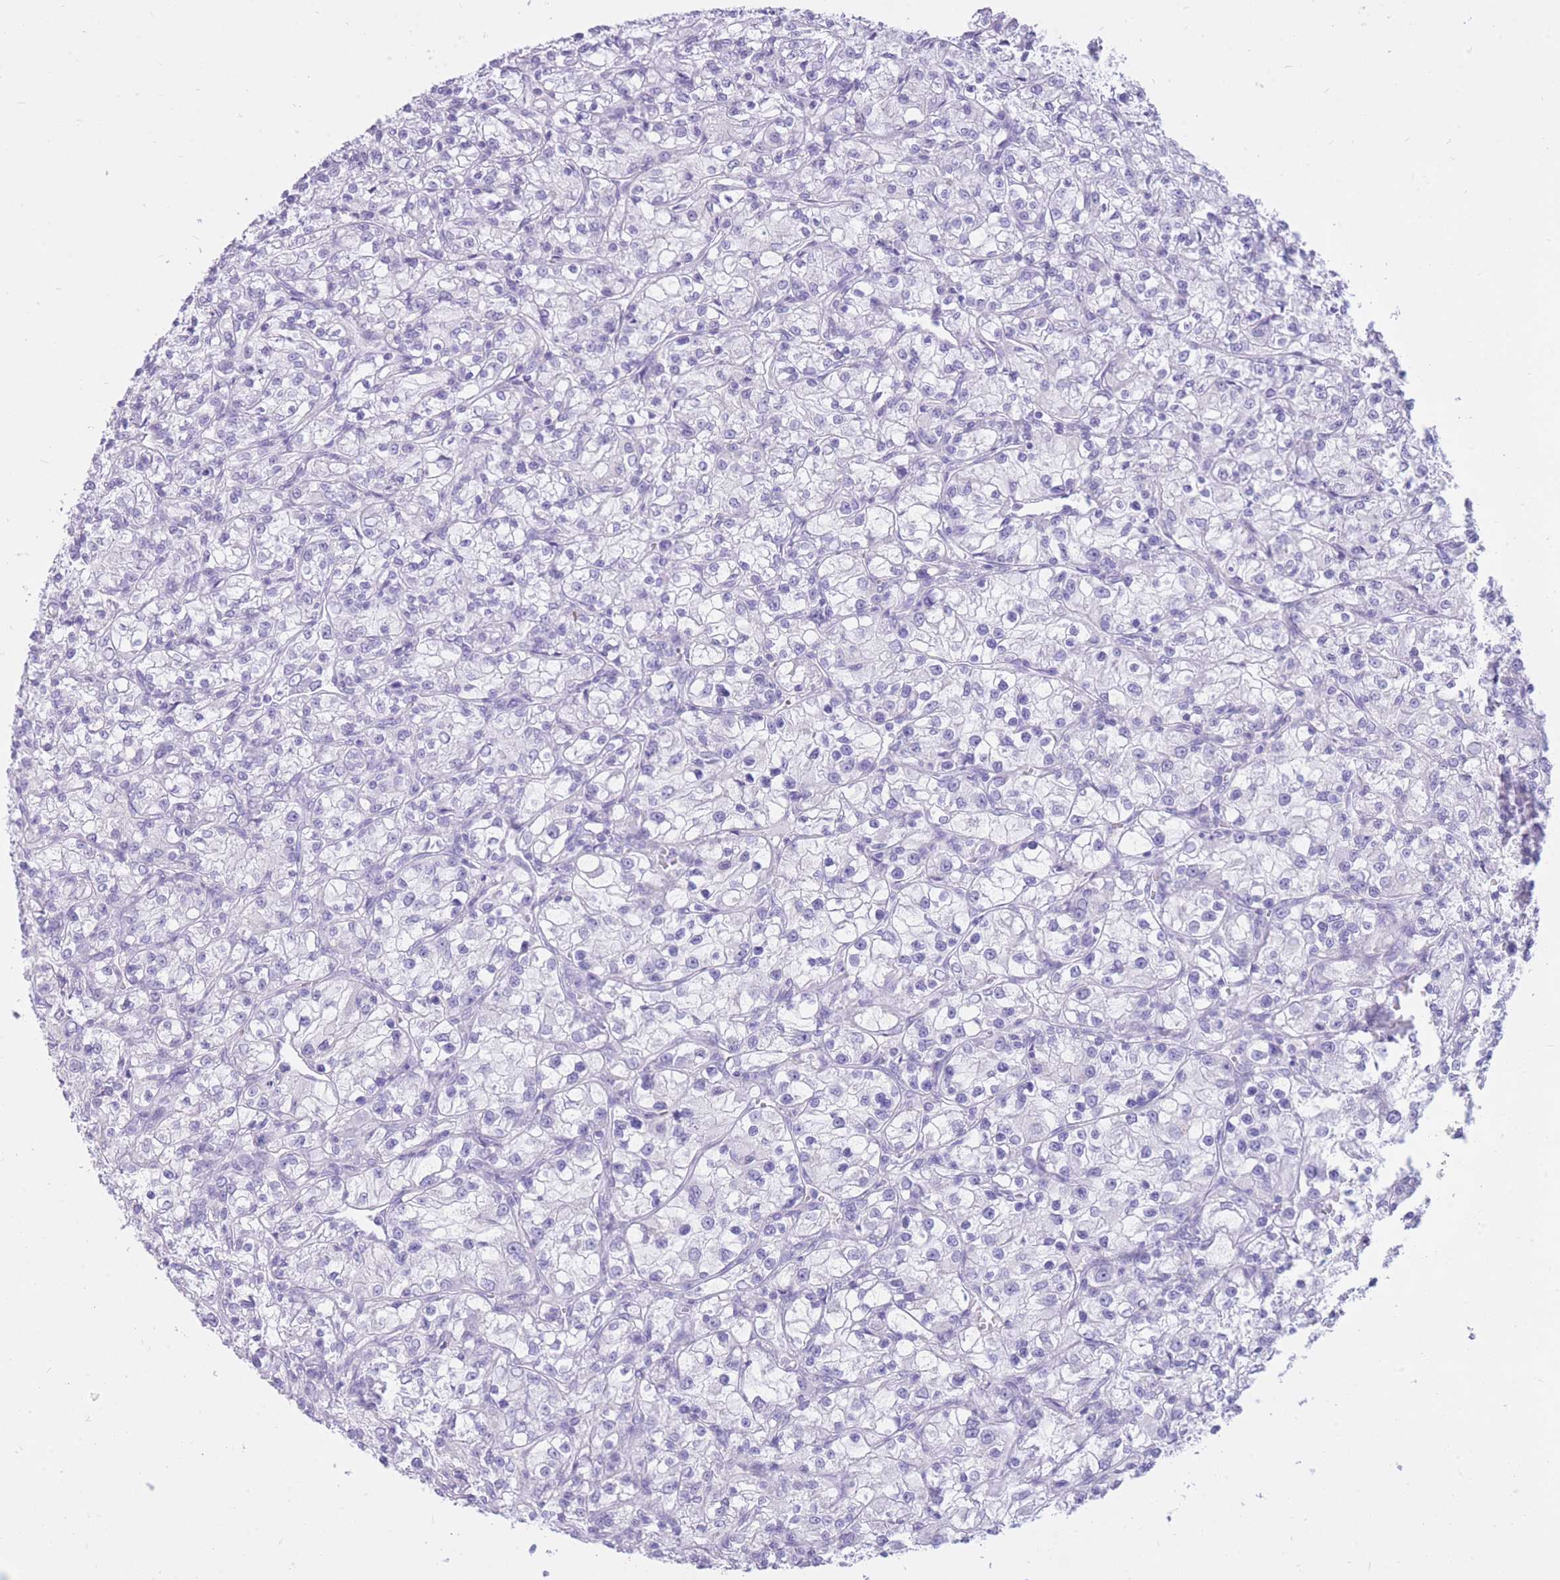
{"staining": {"intensity": "negative", "quantity": "none", "location": "none"}, "tissue": "renal cancer", "cell_type": "Tumor cells", "image_type": "cancer", "snomed": [{"axis": "morphology", "description": "Adenocarcinoma, NOS"}, {"axis": "topography", "description": "Kidney"}], "caption": "Immunohistochemistry image of adenocarcinoma (renal) stained for a protein (brown), which reveals no positivity in tumor cells.", "gene": "CYP21A2", "patient": {"sex": "female", "age": 59}}